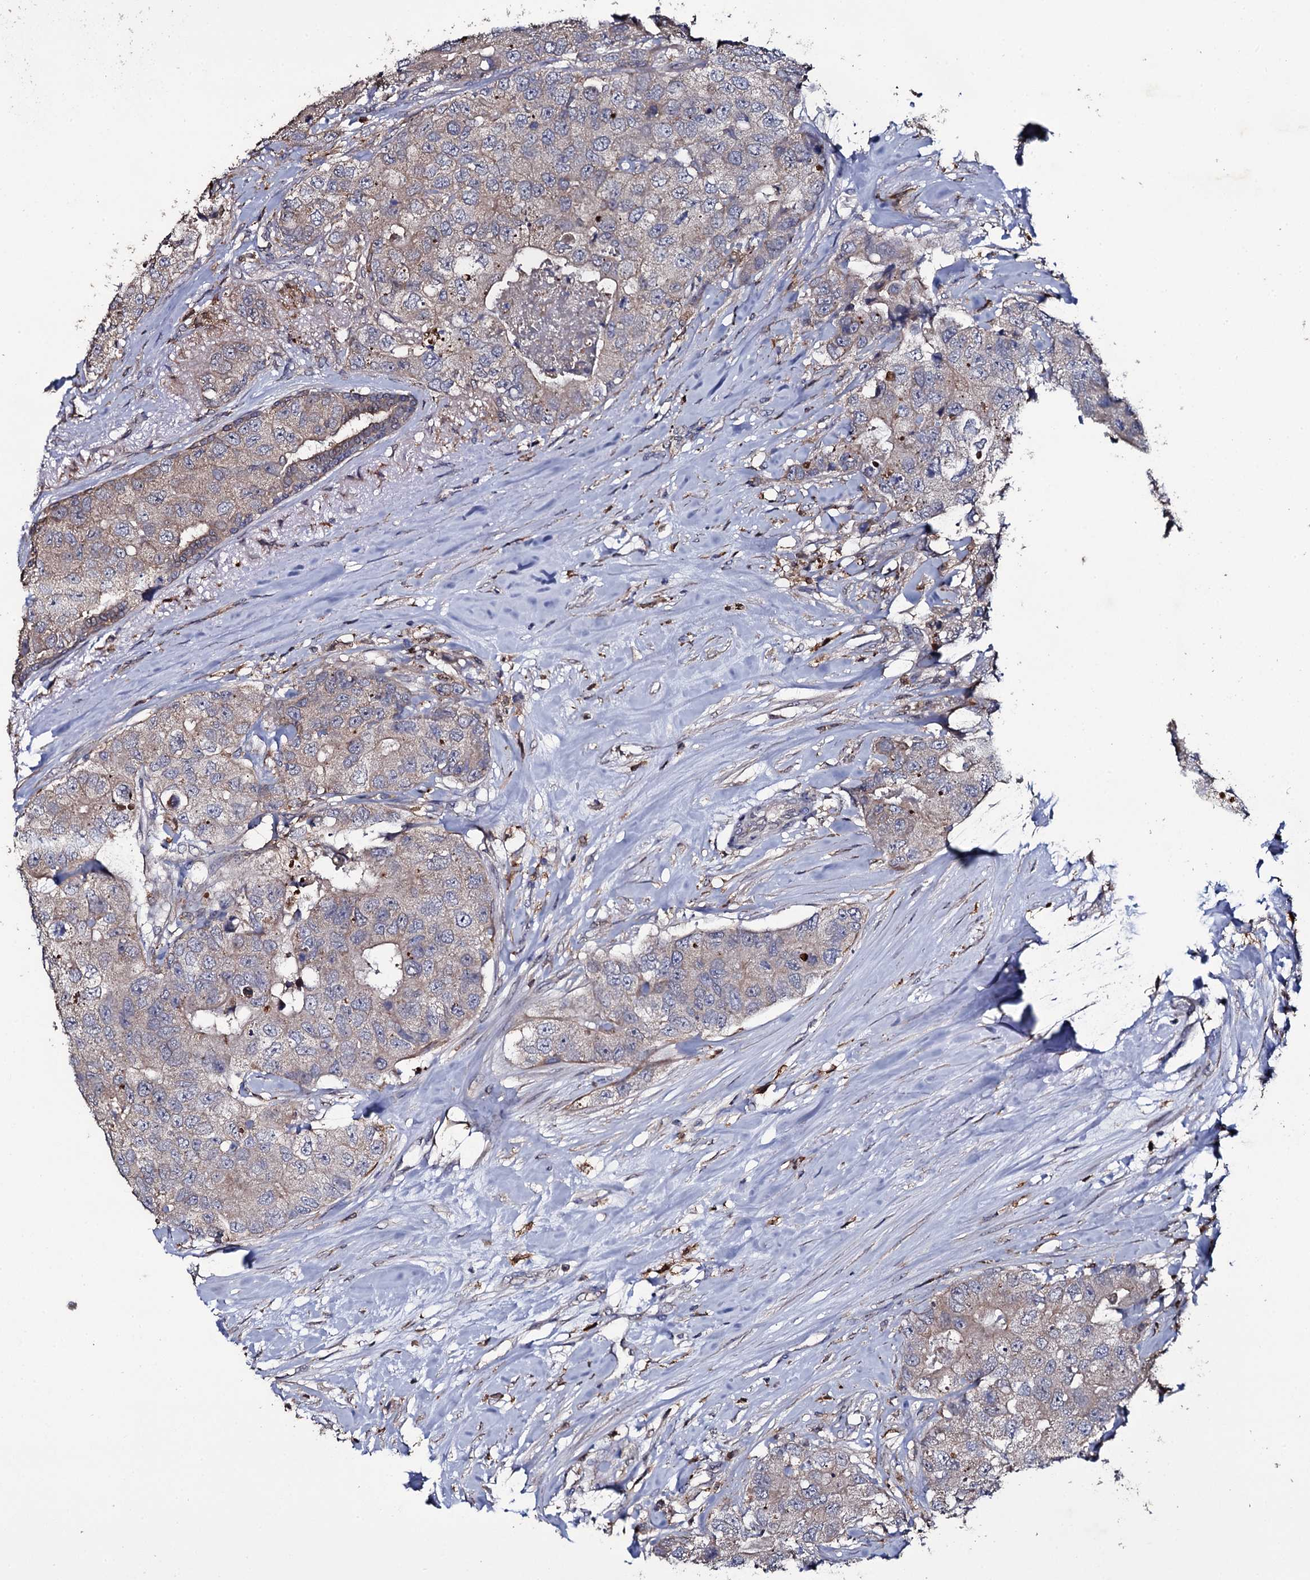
{"staining": {"intensity": "weak", "quantity": "25%-75%", "location": "cytoplasmic/membranous"}, "tissue": "breast cancer", "cell_type": "Tumor cells", "image_type": "cancer", "snomed": [{"axis": "morphology", "description": "Duct carcinoma"}, {"axis": "topography", "description": "Breast"}], "caption": "This is a histology image of IHC staining of breast cancer, which shows weak positivity in the cytoplasmic/membranous of tumor cells.", "gene": "CRYL1", "patient": {"sex": "female", "age": 62}}